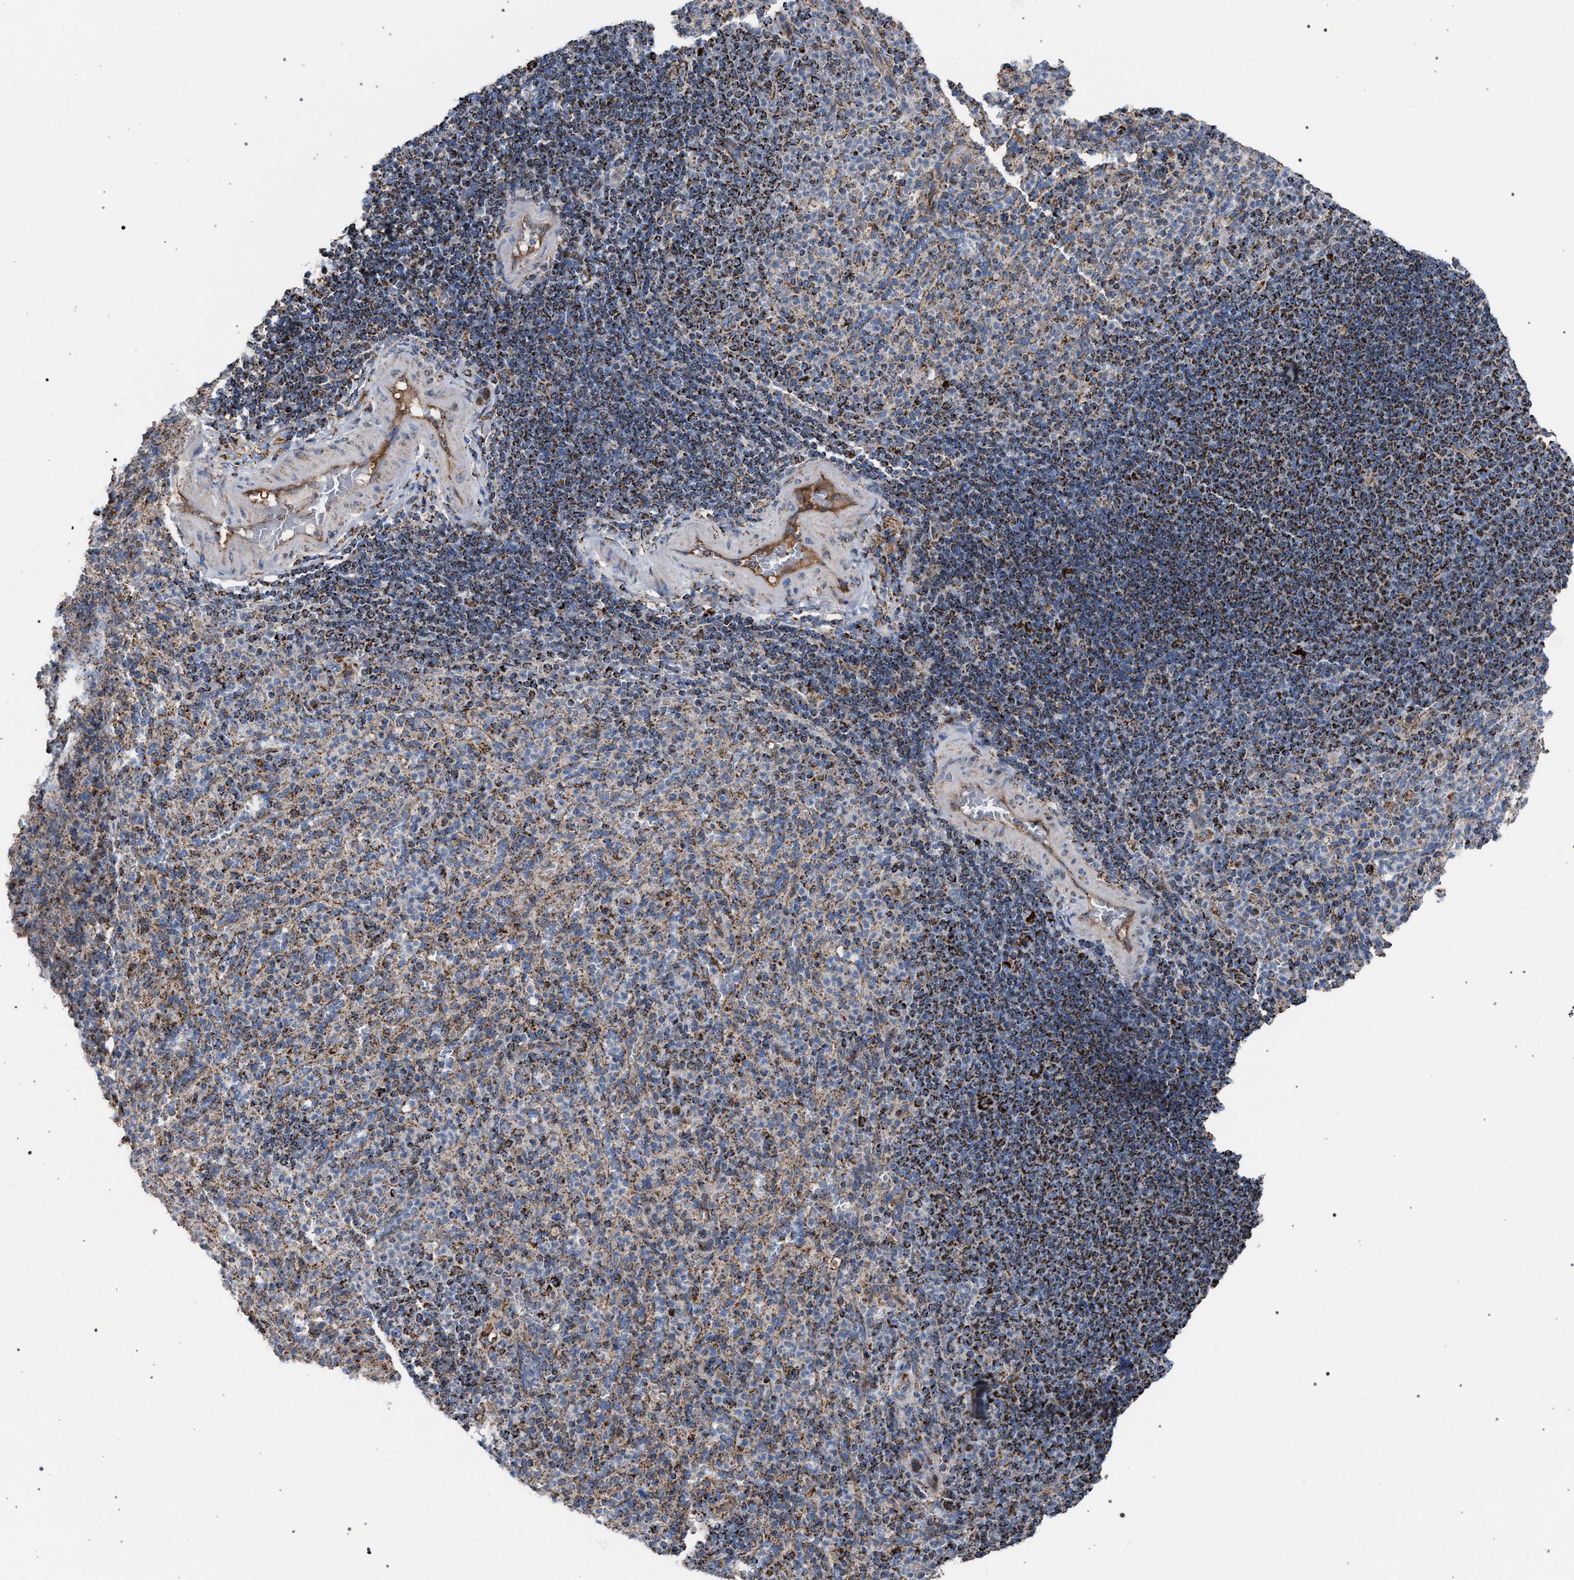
{"staining": {"intensity": "strong", "quantity": "25%-75%", "location": "cytoplasmic/membranous"}, "tissue": "spleen", "cell_type": "Cells in red pulp", "image_type": "normal", "snomed": [{"axis": "morphology", "description": "Normal tissue, NOS"}, {"axis": "topography", "description": "Spleen"}], "caption": "Protein positivity by immunohistochemistry (IHC) demonstrates strong cytoplasmic/membranous positivity in about 25%-75% of cells in red pulp in benign spleen. (DAB IHC with brightfield microscopy, high magnification).", "gene": "VPS13A", "patient": {"sex": "male", "age": 36}}